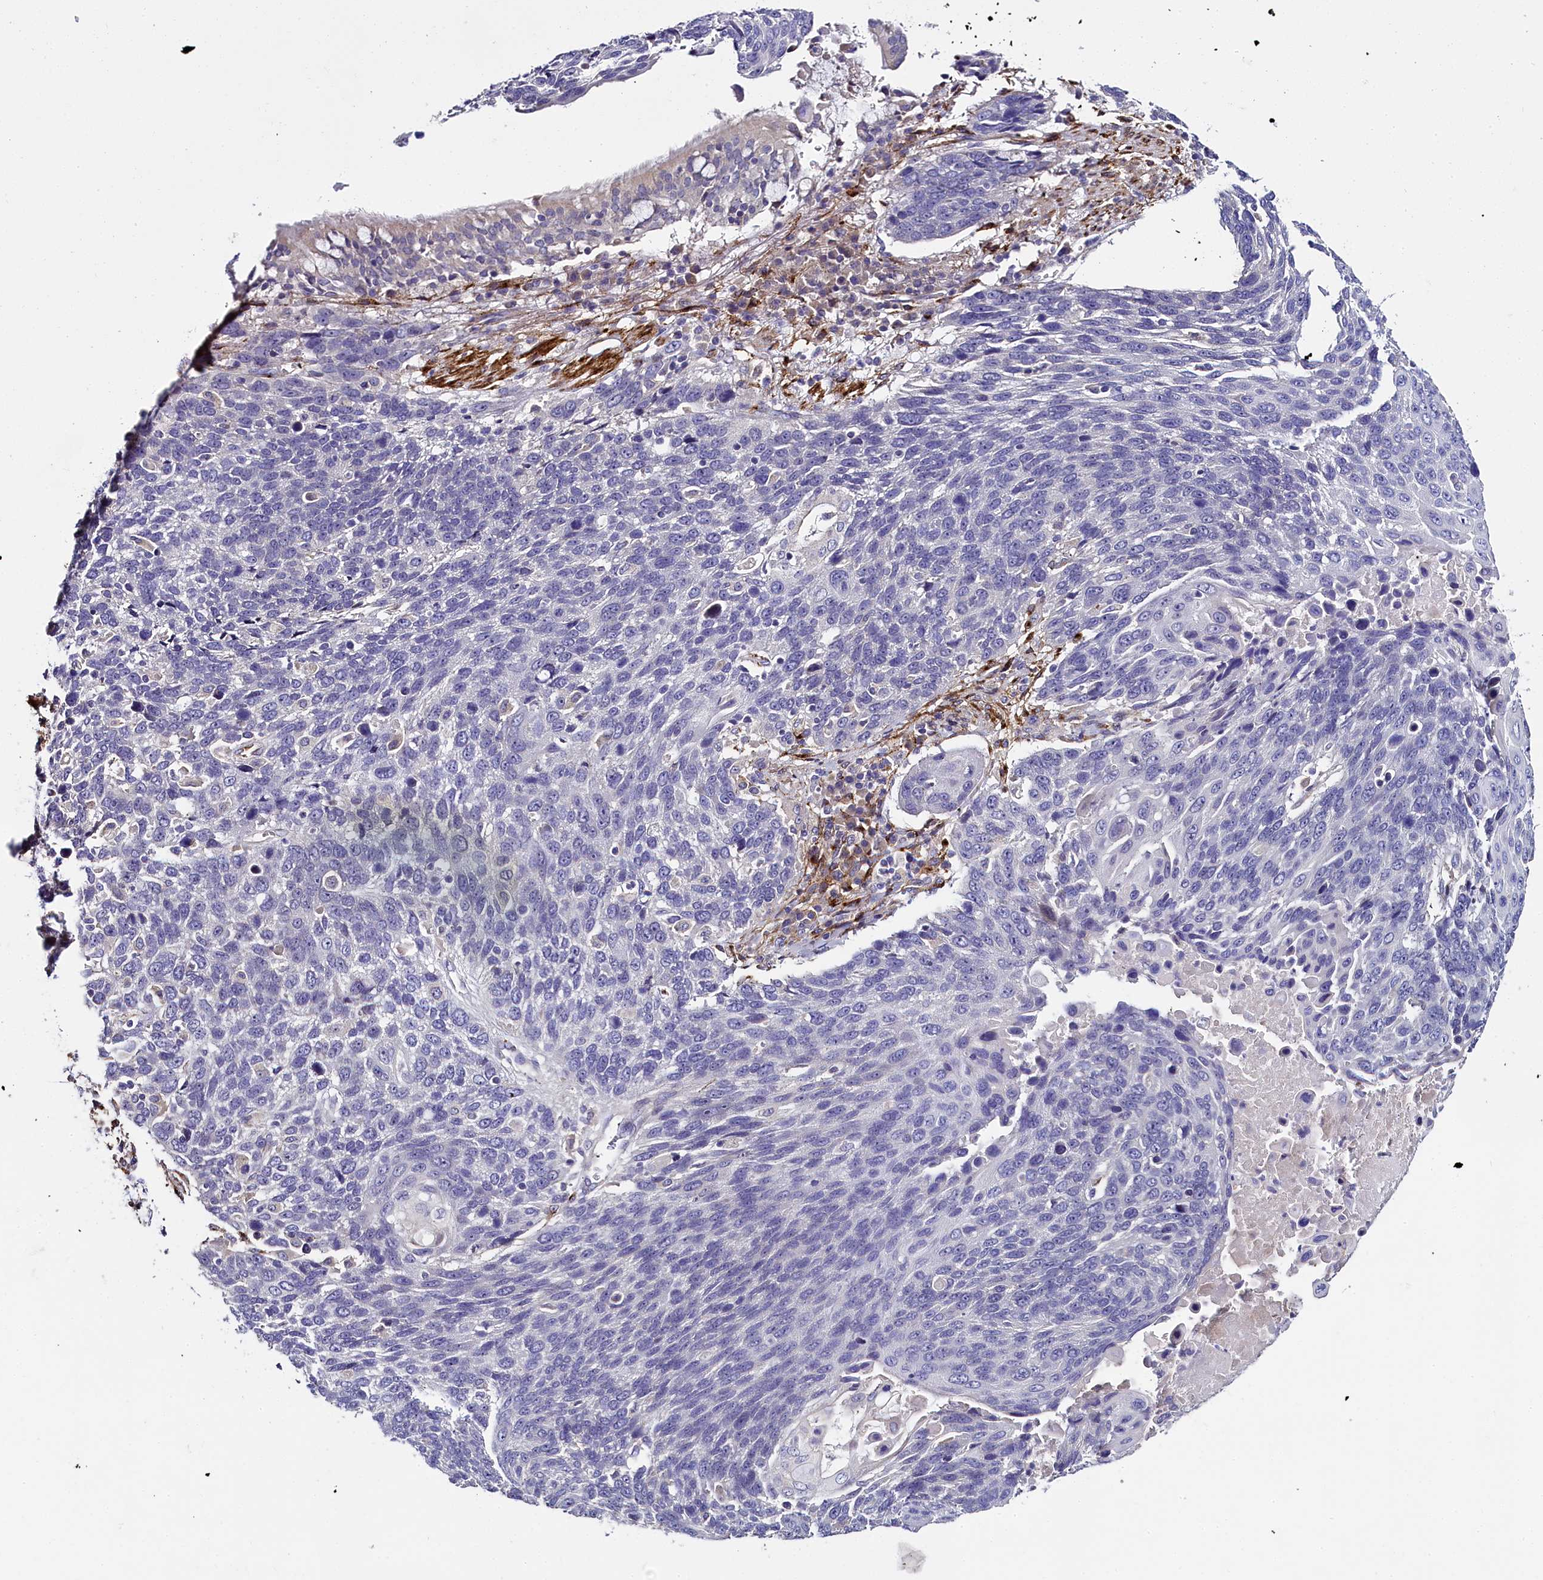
{"staining": {"intensity": "negative", "quantity": "none", "location": "none"}, "tissue": "lung cancer", "cell_type": "Tumor cells", "image_type": "cancer", "snomed": [{"axis": "morphology", "description": "Squamous cell carcinoma, NOS"}, {"axis": "topography", "description": "Lung"}], "caption": "An image of squamous cell carcinoma (lung) stained for a protein demonstrates no brown staining in tumor cells.", "gene": "MRC2", "patient": {"sex": "male", "age": 66}}